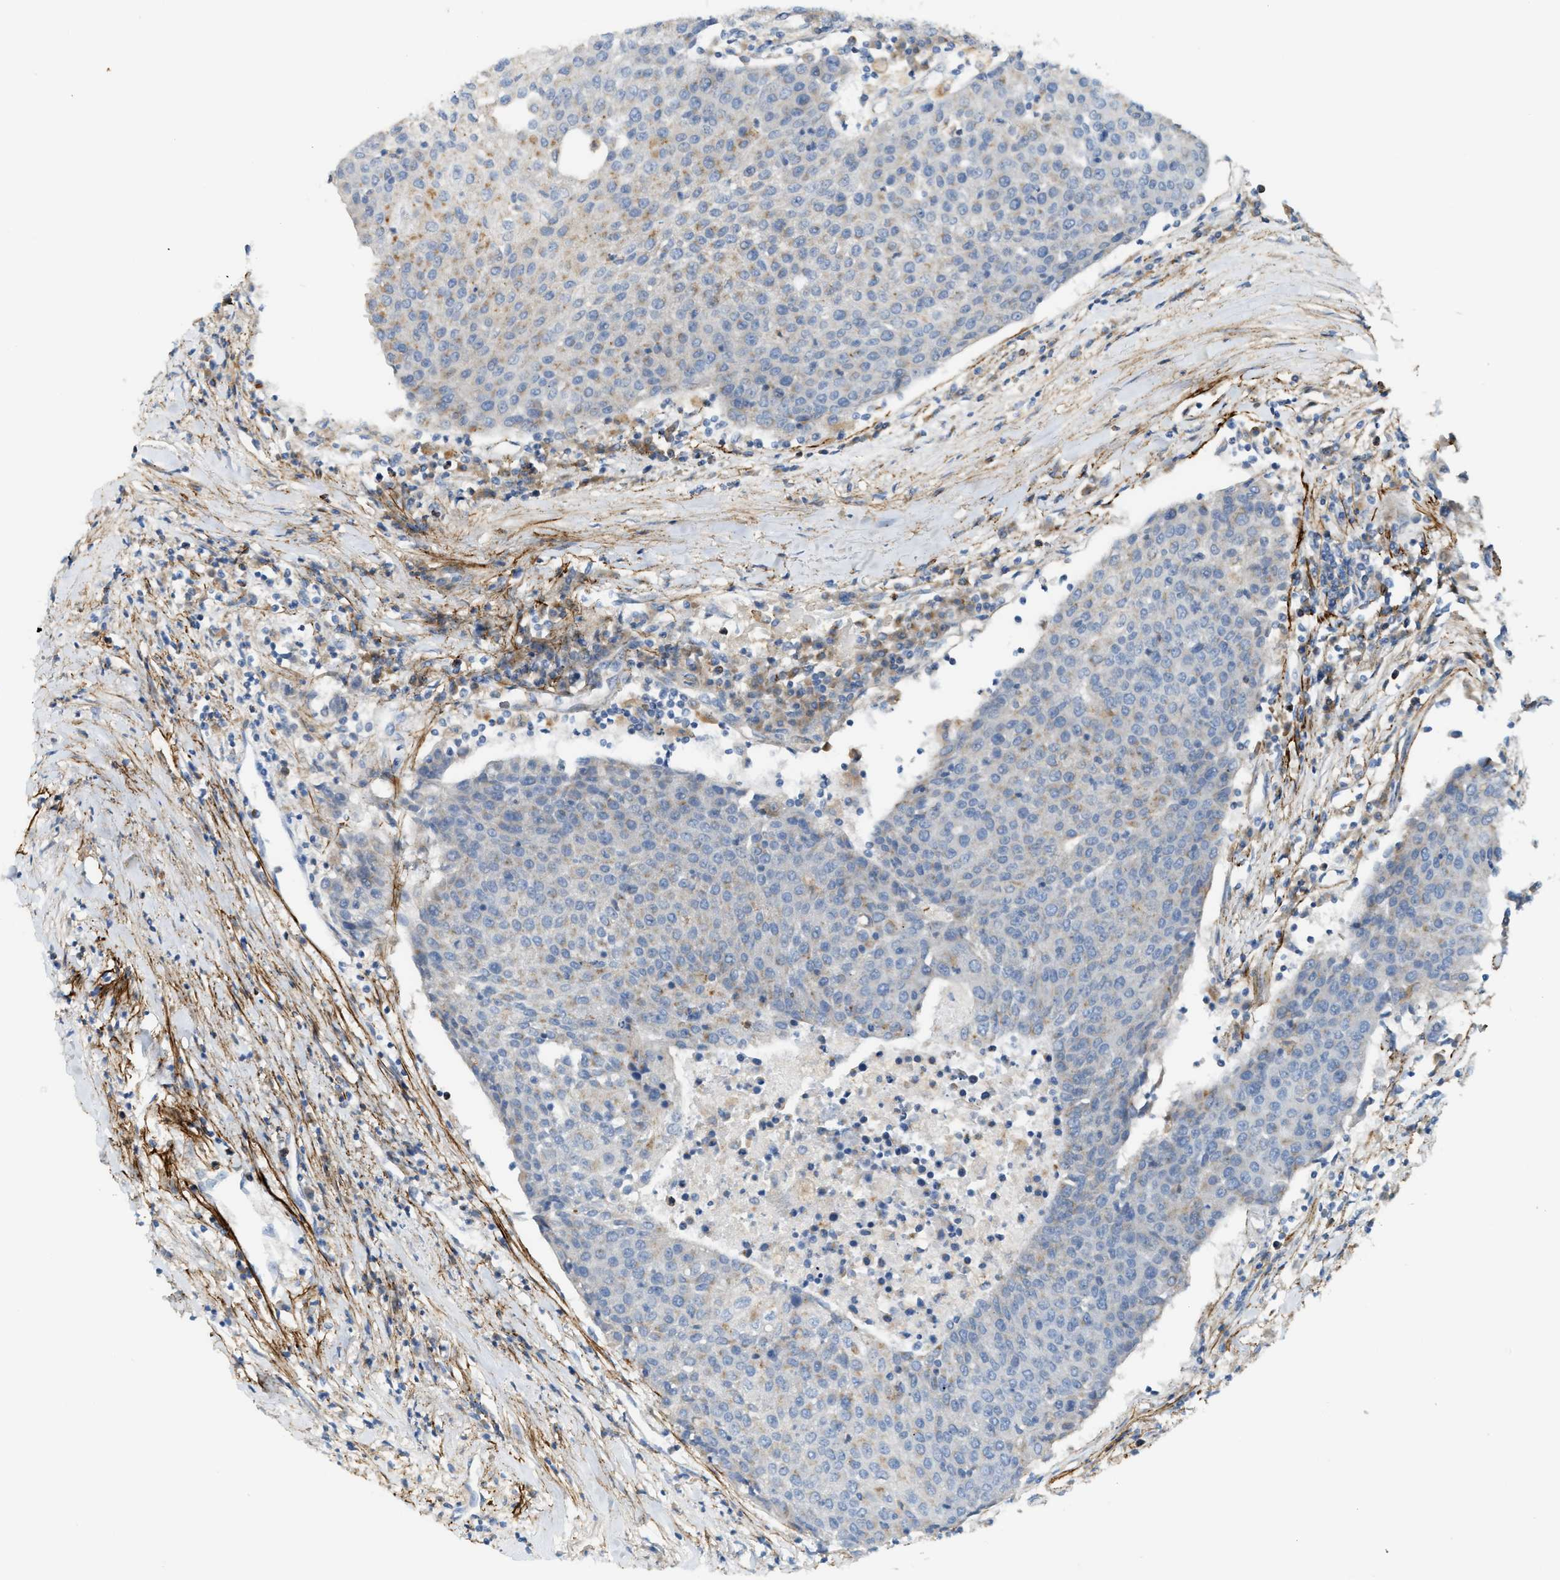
{"staining": {"intensity": "weak", "quantity": "<25%", "location": "cytoplasmic/membranous"}, "tissue": "urothelial cancer", "cell_type": "Tumor cells", "image_type": "cancer", "snomed": [{"axis": "morphology", "description": "Urothelial carcinoma, High grade"}, {"axis": "topography", "description": "Urinary bladder"}], "caption": "There is no significant staining in tumor cells of urothelial cancer.", "gene": "LMBRD1", "patient": {"sex": "female", "age": 85}}